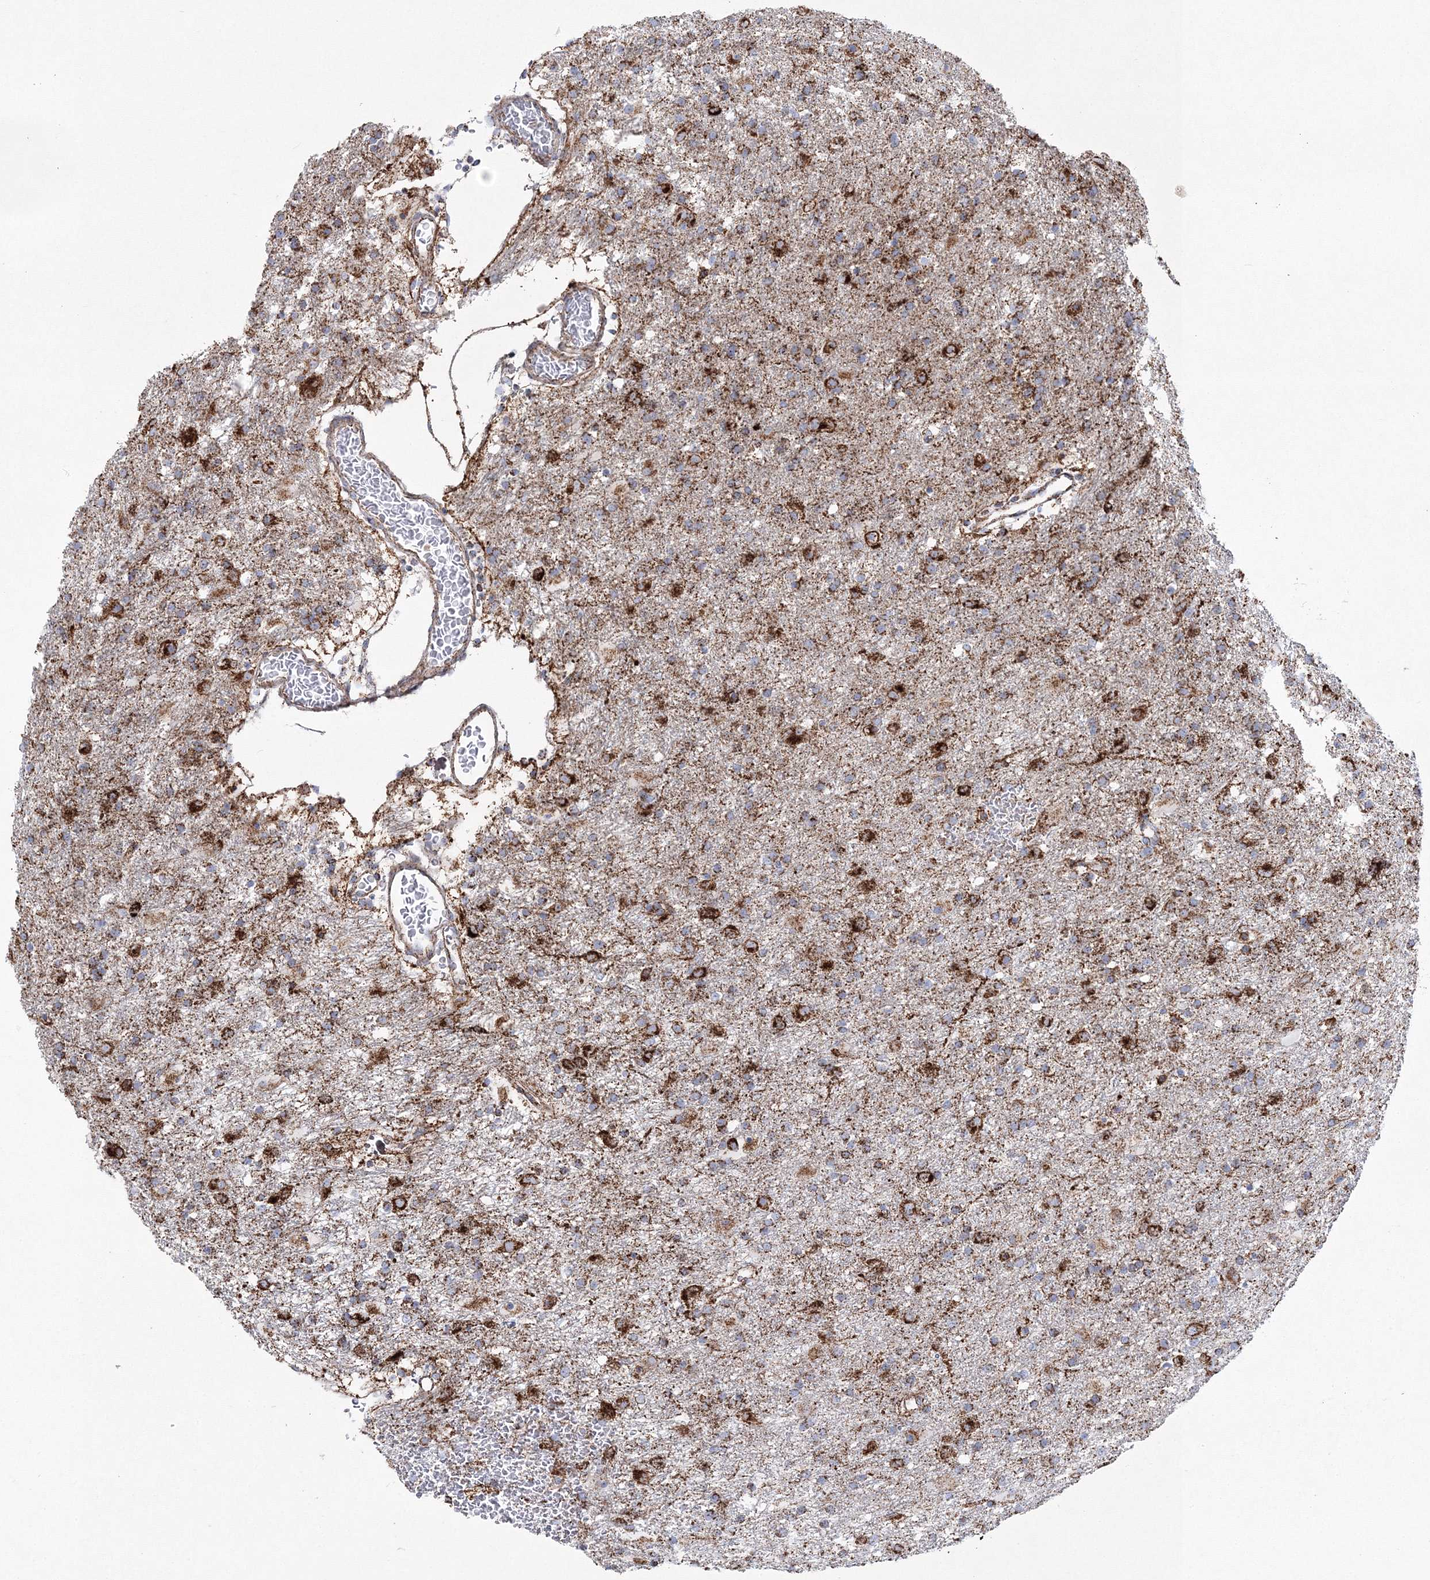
{"staining": {"intensity": "strong", "quantity": "25%-75%", "location": "cytoplasmic/membranous"}, "tissue": "glioma", "cell_type": "Tumor cells", "image_type": "cancer", "snomed": [{"axis": "morphology", "description": "Glioma, malignant, Low grade"}, {"axis": "topography", "description": "Brain"}], "caption": "IHC (DAB (3,3'-diaminobenzidine)) staining of human glioma reveals strong cytoplasmic/membranous protein expression in about 25%-75% of tumor cells. The staining was performed using DAB, with brown indicating positive protein expression. Nuclei are stained blue with hematoxylin.", "gene": "HIBCH", "patient": {"sex": "male", "age": 65}}